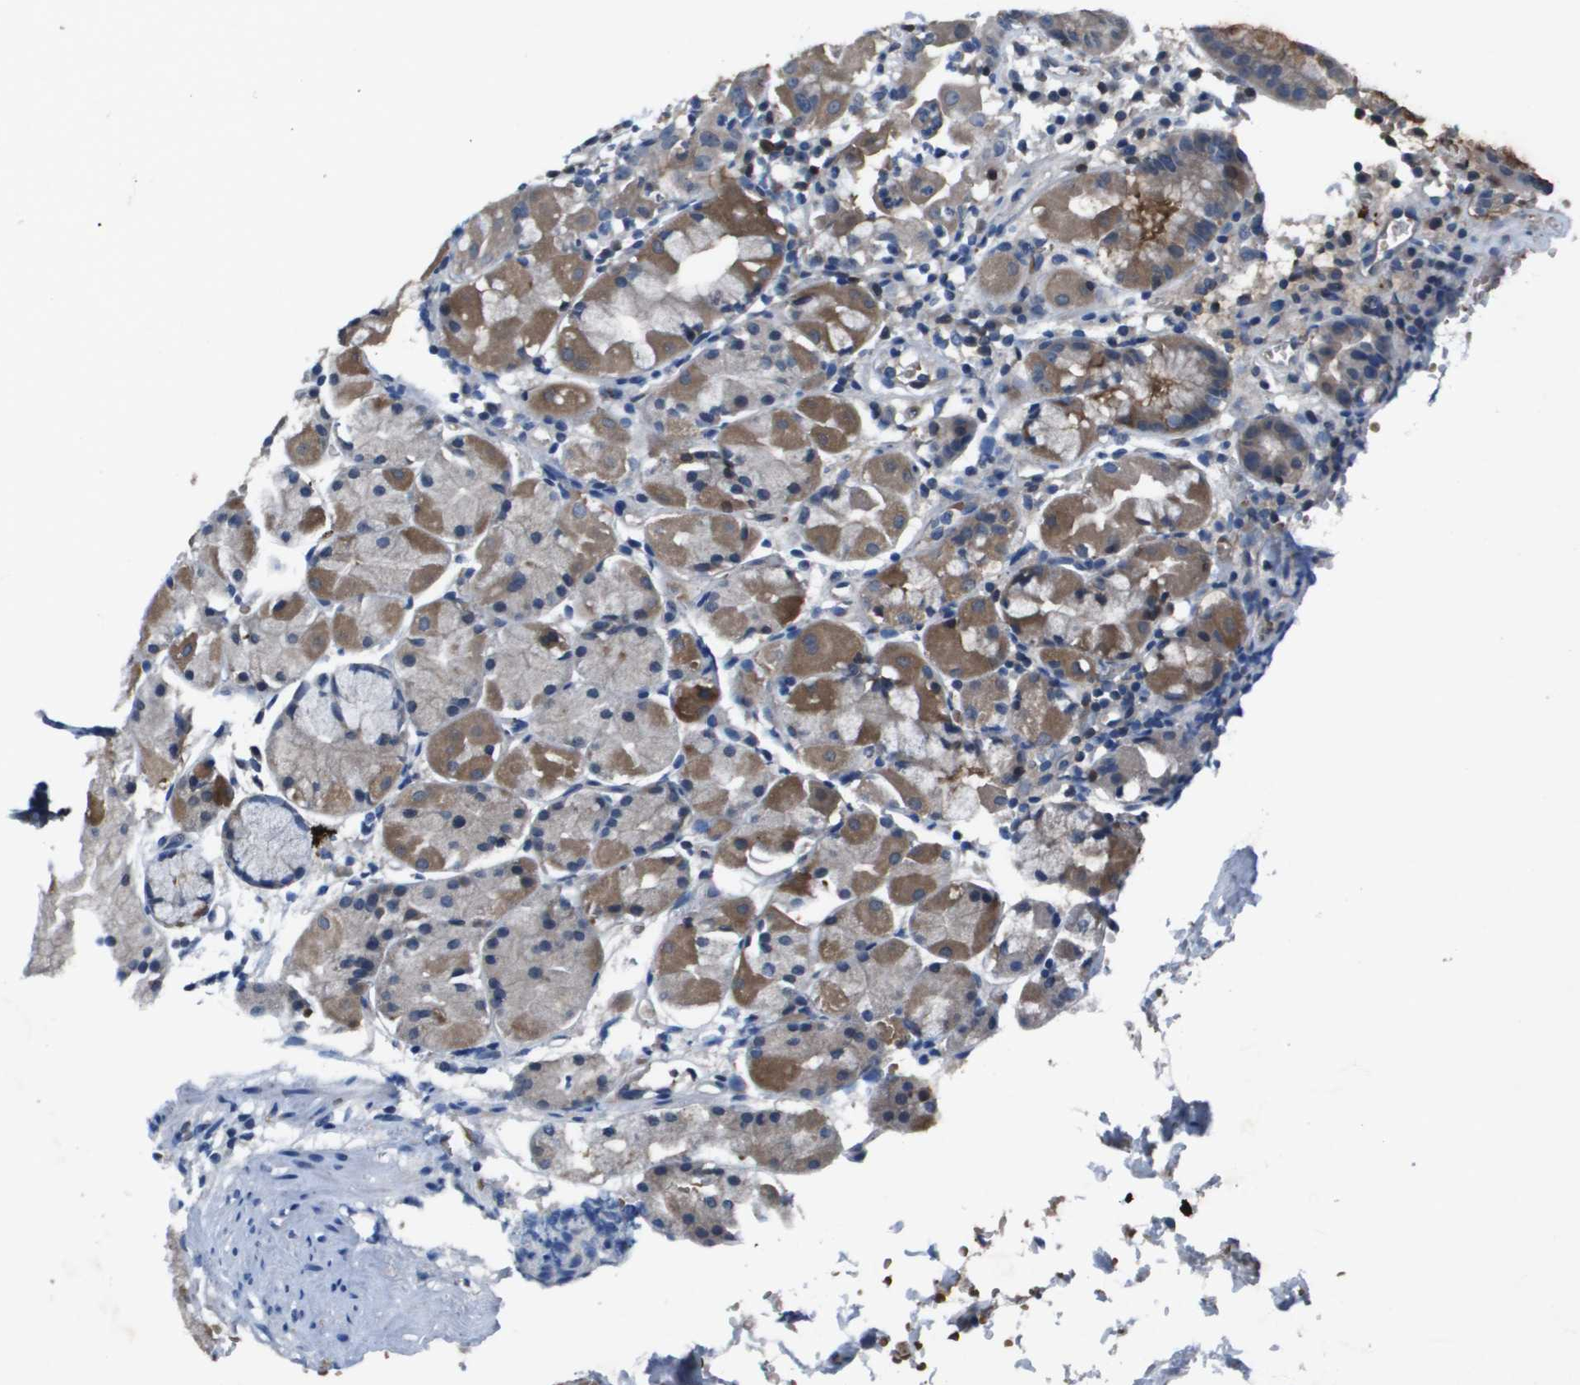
{"staining": {"intensity": "moderate", "quantity": "25%-75%", "location": "cytoplasmic/membranous"}, "tissue": "stomach", "cell_type": "Glandular cells", "image_type": "normal", "snomed": [{"axis": "morphology", "description": "Normal tissue, NOS"}, {"axis": "topography", "description": "Stomach"}, {"axis": "topography", "description": "Stomach, lower"}], "caption": "Immunohistochemical staining of benign stomach displays medium levels of moderate cytoplasmic/membranous positivity in about 25%-75% of glandular cells.", "gene": "CAMK4", "patient": {"sex": "female", "age": 75}}